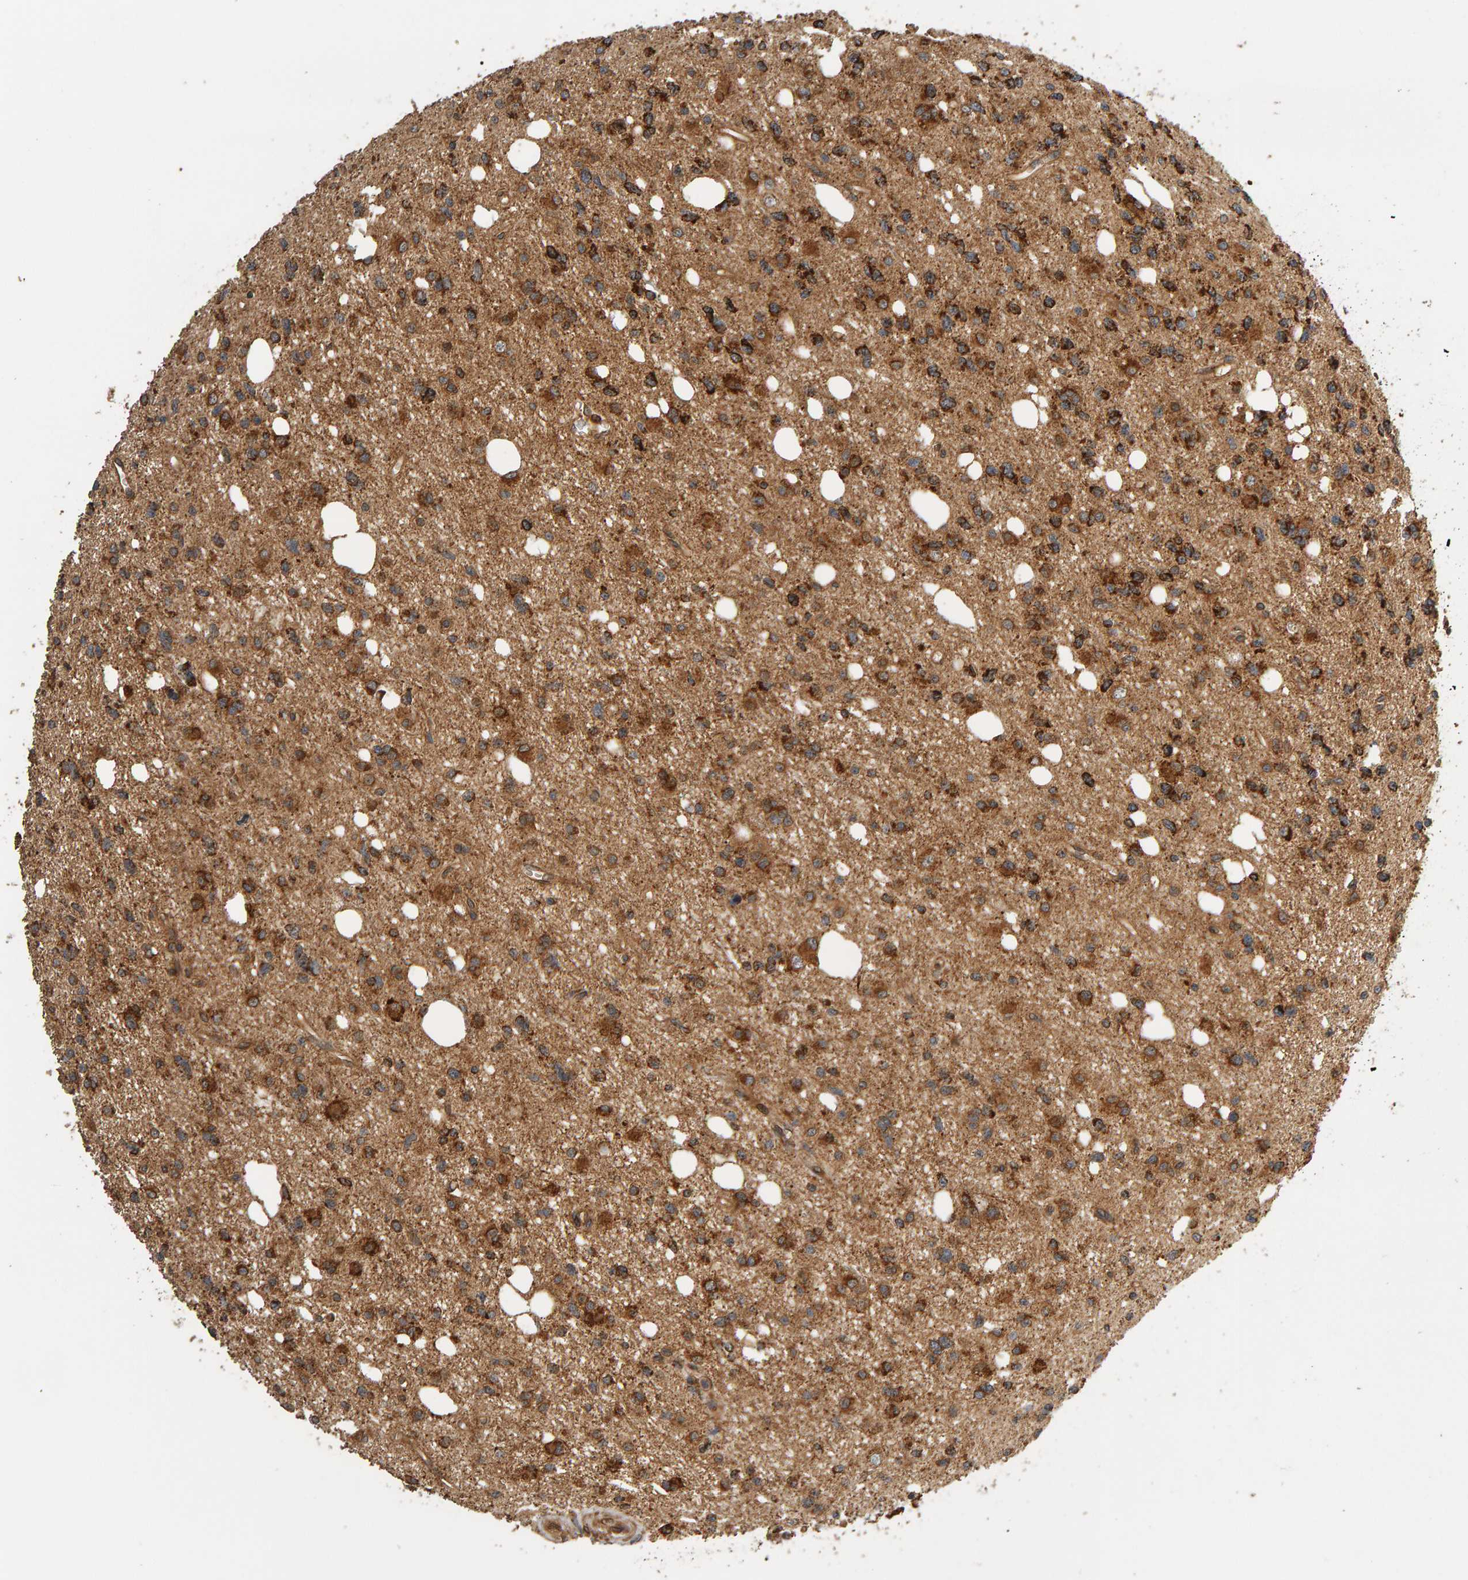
{"staining": {"intensity": "strong", "quantity": ">75%", "location": "cytoplasmic/membranous"}, "tissue": "glioma", "cell_type": "Tumor cells", "image_type": "cancer", "snomed": [{"axis": "morphology", "description": "Glioma, malignant, High grade"}, {"axis": "topography", "description": "Brain"}], "caption": "Immunohistochemistry image of neoplastic tissue: human malignant high-grade glioma stained using immunohistochemistry exhibits high levels of strong protein expression localized specifically in the cytoplasmic/membranous of tumor cells, appearing as a cytoplasmic/membranous brown color.", "gene": "ZFAND1", "patient": {"sex": "female", "age": 62}}